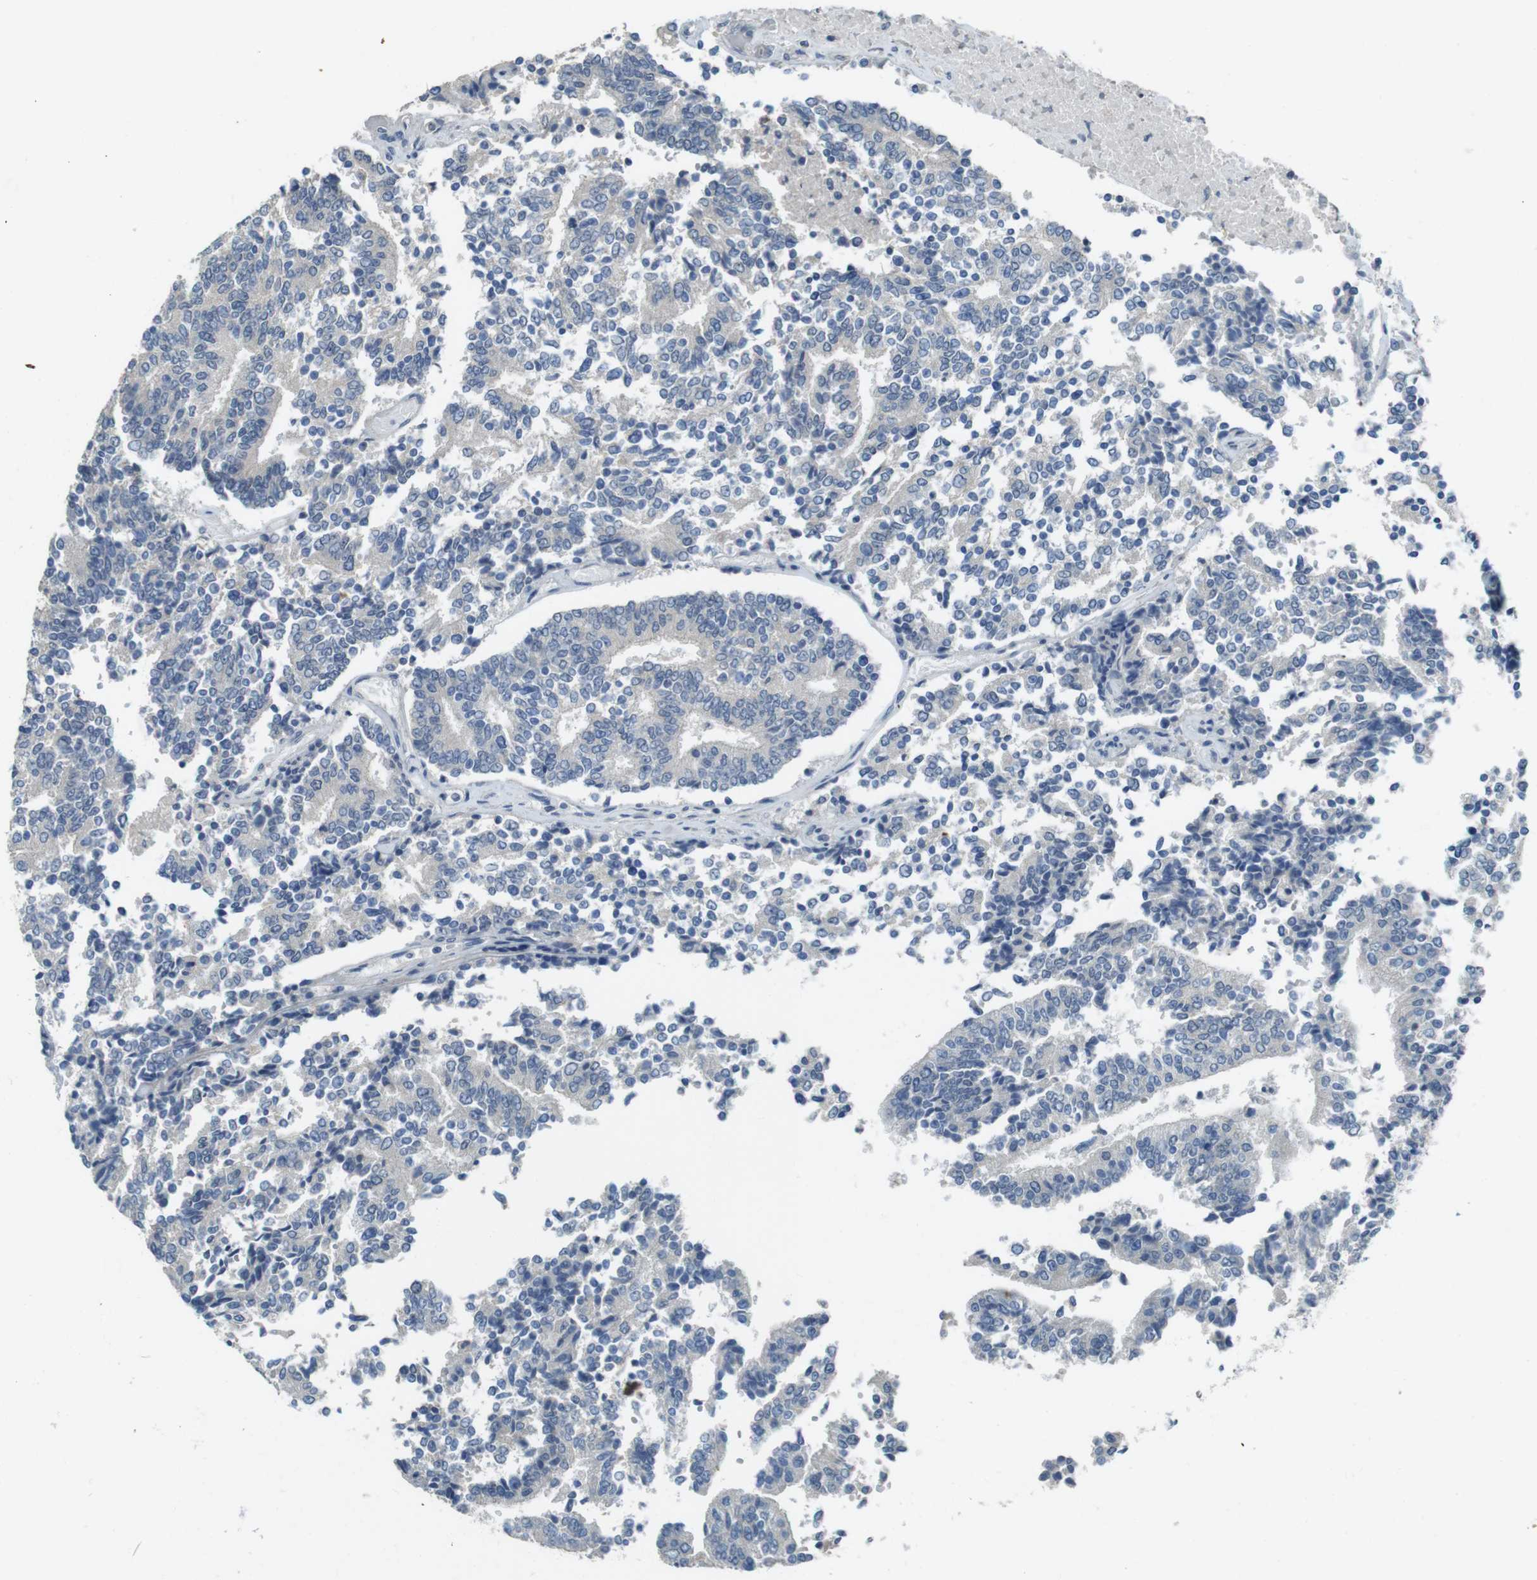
{"staining": {"intensity": "negative", "quantity": "none", "location": "none"}, "tissue": "prostate cancer", "cell_type": "Tumor cells", "image_type": "cancer", "snomed": [{"axis": "morphology", "description": "Normal tissue, NOS"}, {"axis": "morphology", "description": "Adenocarcinoma, High grade"}, {"axis": "topography", "description": "Prostate"}, {"axis": "topography", "description": "Seminal veicle"}], "caption": "Prostate cancer was stained to show a protein in brown. There is no significant expression in tumor cells.", "gene": "ENTPD7", "patient": {"sex": "male", "age": 55}}